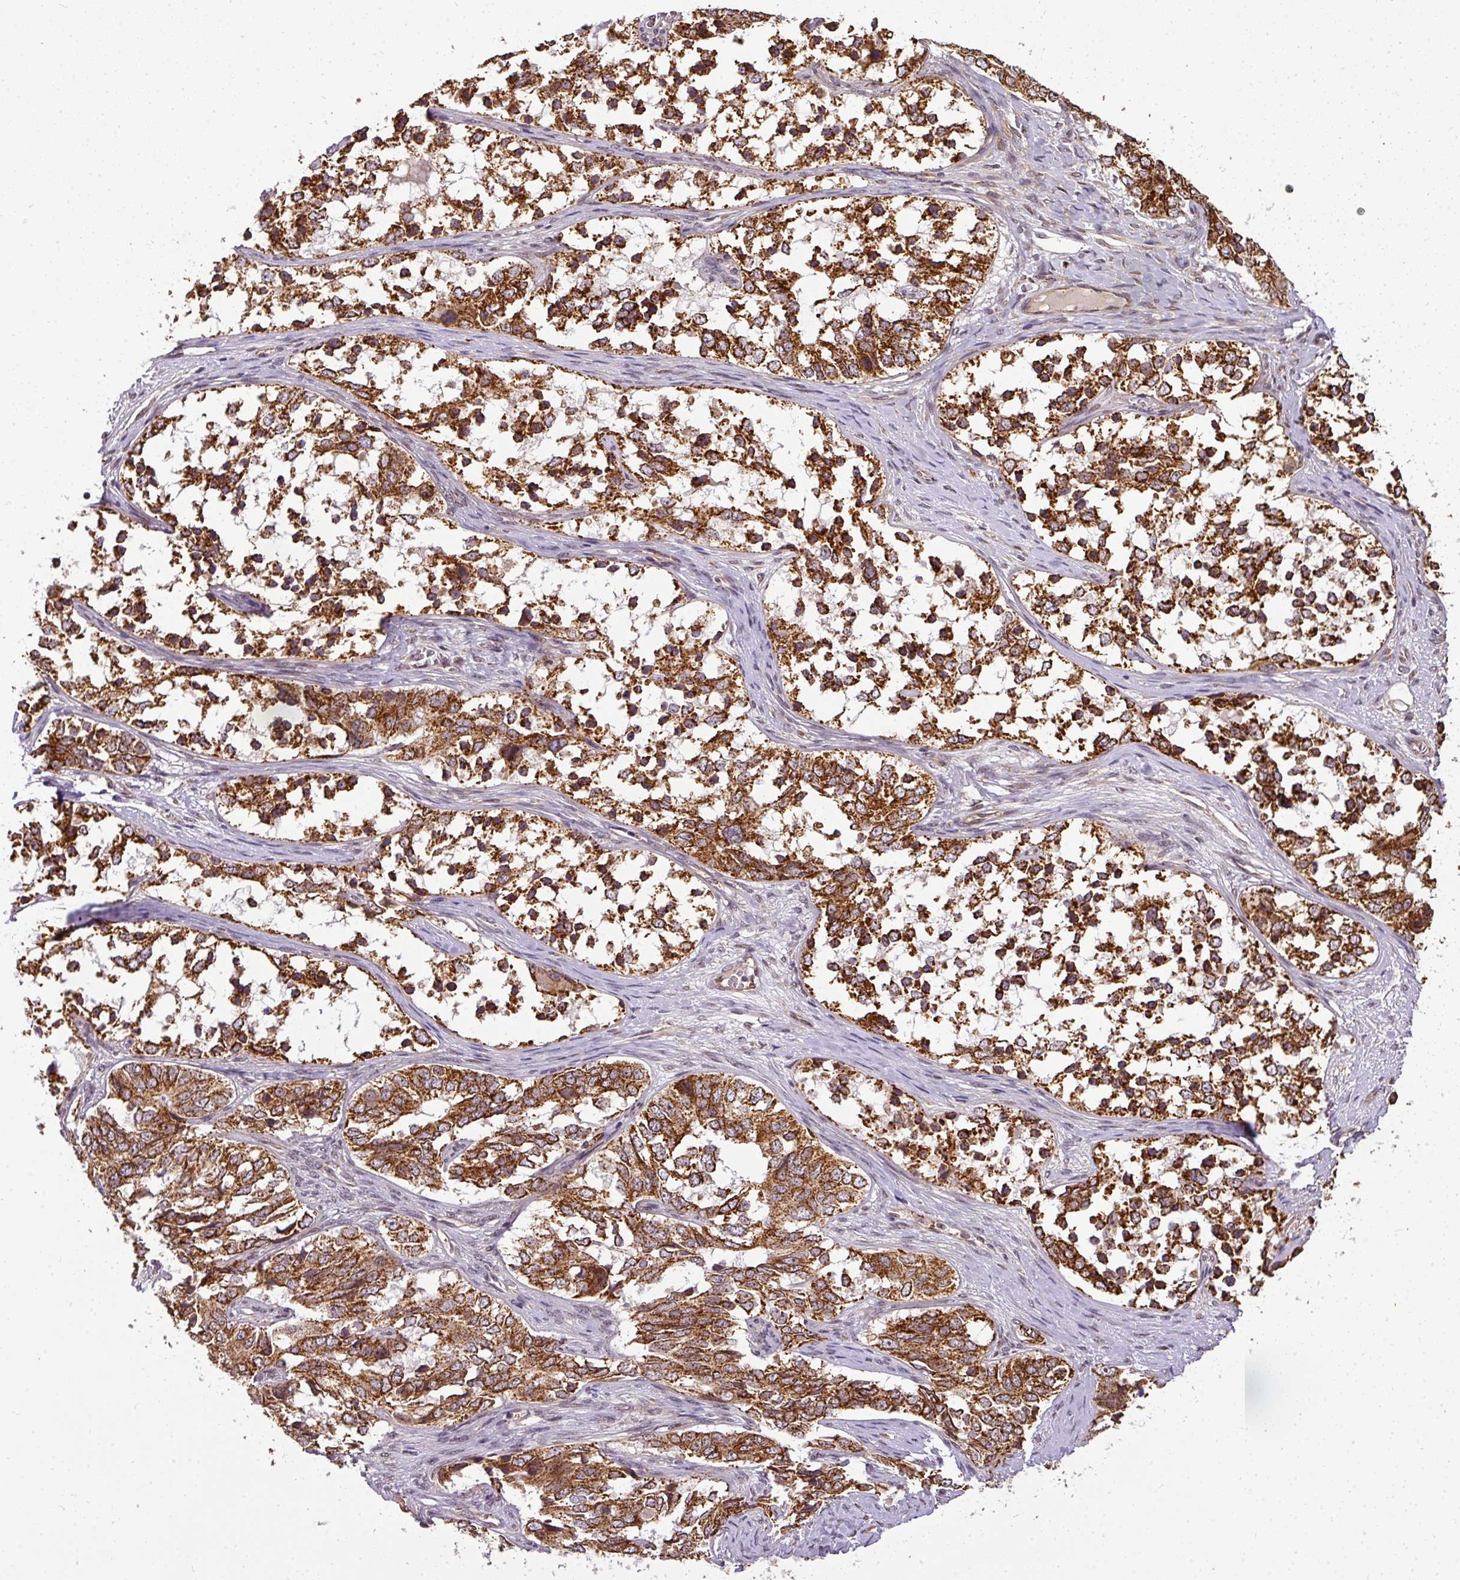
{"staining": {"intensity": "strong", "quantity": ">75%", "location": "cytoplasmic/membranous"}, "tissue": "ovarian cancer", "cell_type": "Tumor cells", "image_type": "cancer", "snomed": [{"axis": "morphology", "description": "Carcinoma, endometroid"}, {"axis": "topography", "description": "Ovary"}], "caption": "There is high levels of strong cytoplasmic/membranous positivity in tumor cells of ovarian cancer, as demonstrated by immunohistochemical staining (brown color).", "gene": "C1orf226", "patient": {"sex": "female", "age": 51}}